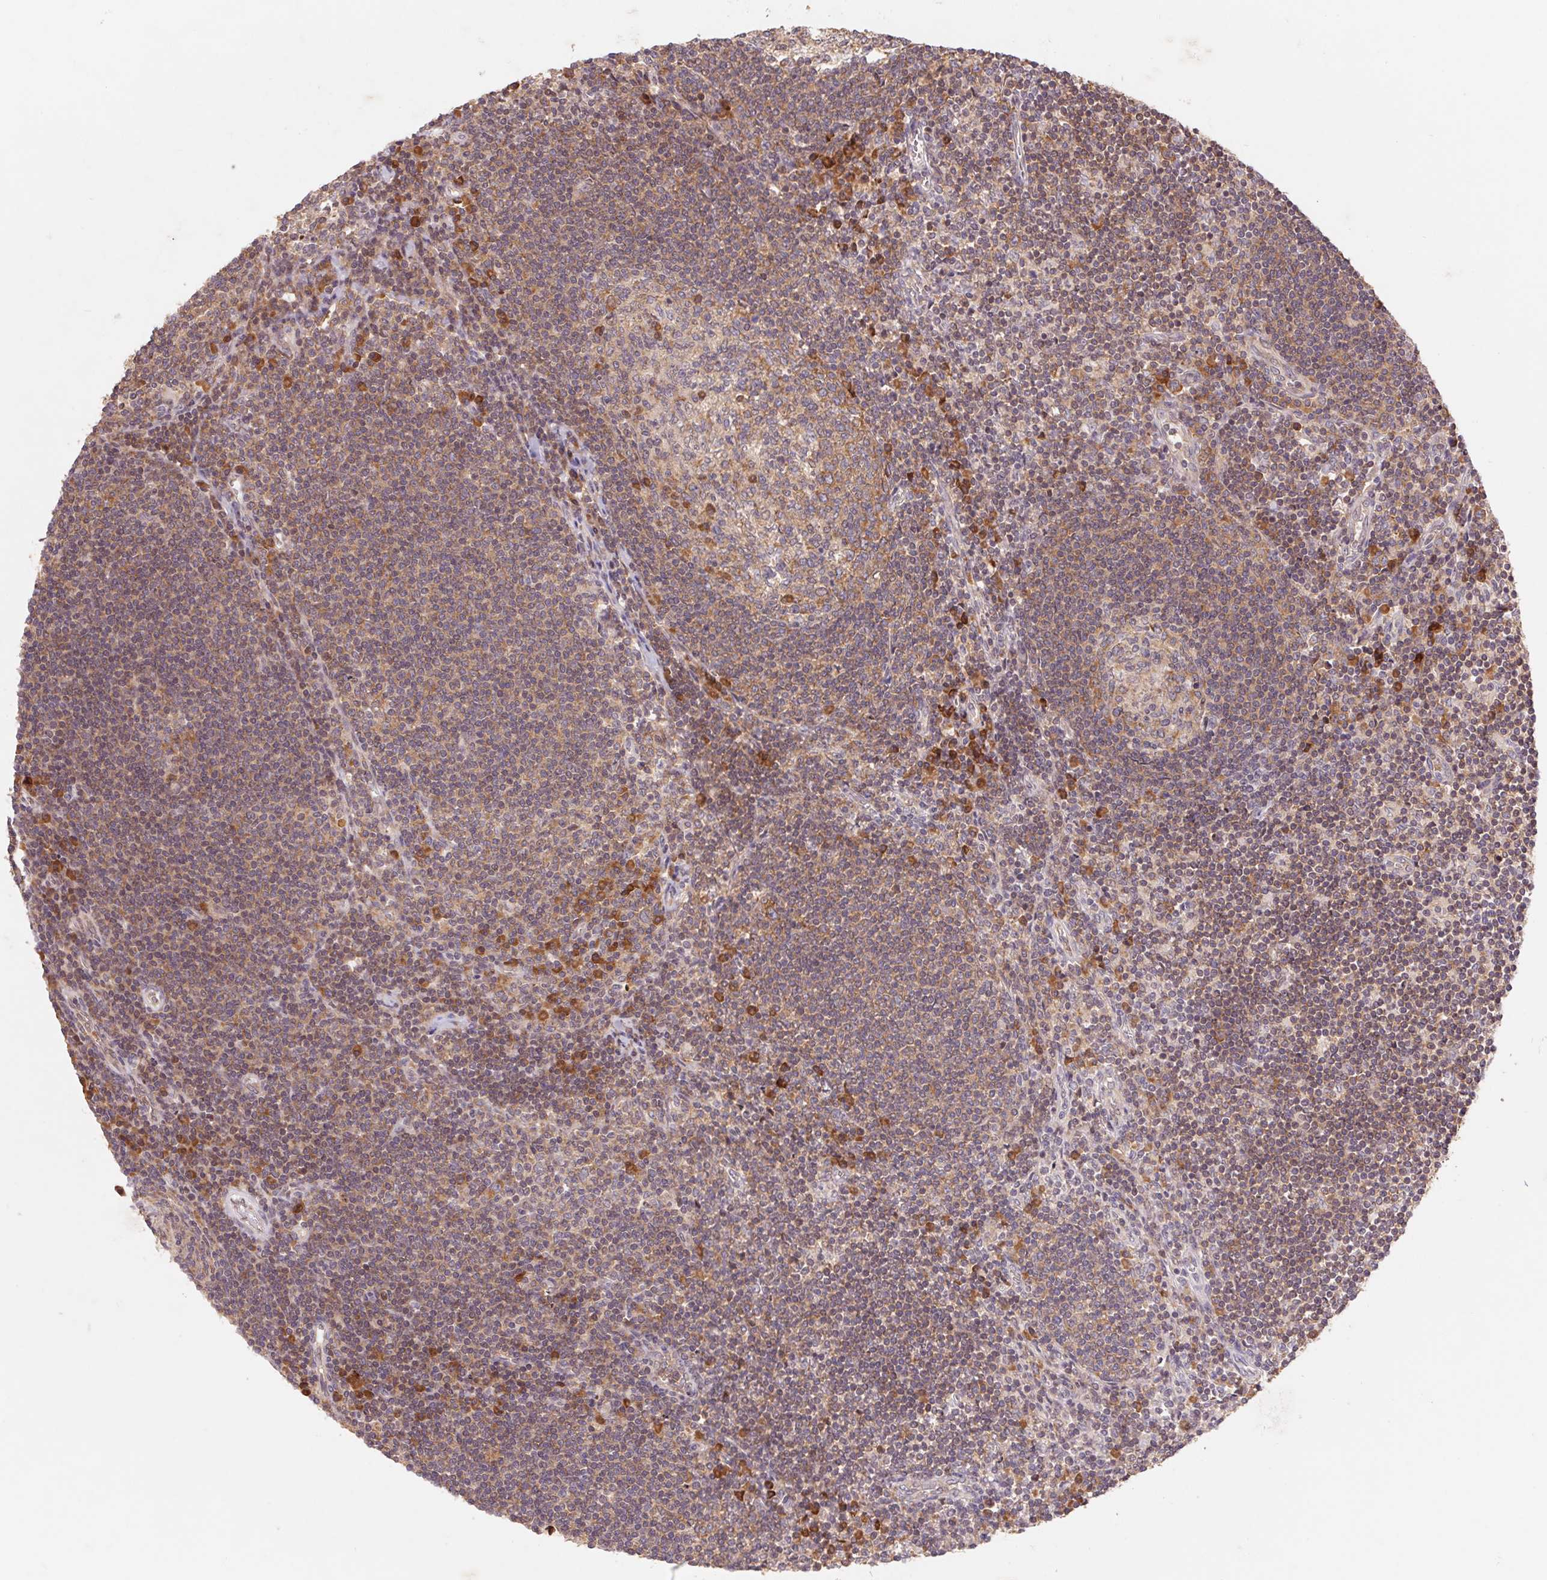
{"staining": {"intensity": "moderate", "quantity": "<25%", "location": "cytoplasmic/membranous"}, "tissue": "lymph node", "cell_type": "Germinal center cells", "image_type": "normal", "snomed": [{"axis": "morphology", "description": "Normal tissue, NOS"}, {"axis": "topography", "description": "Lymph node"}], "caption": "Brown immunohistochemical staining in normal lymph node demonstrates moderate cytoplasmic/membranous expression in about <25% of germinal center cells. The protein is shown in brown color, while the nuclei are stained blue.", "gene": "RPL27A", "patient": {"sex": "male", "age": 67}}